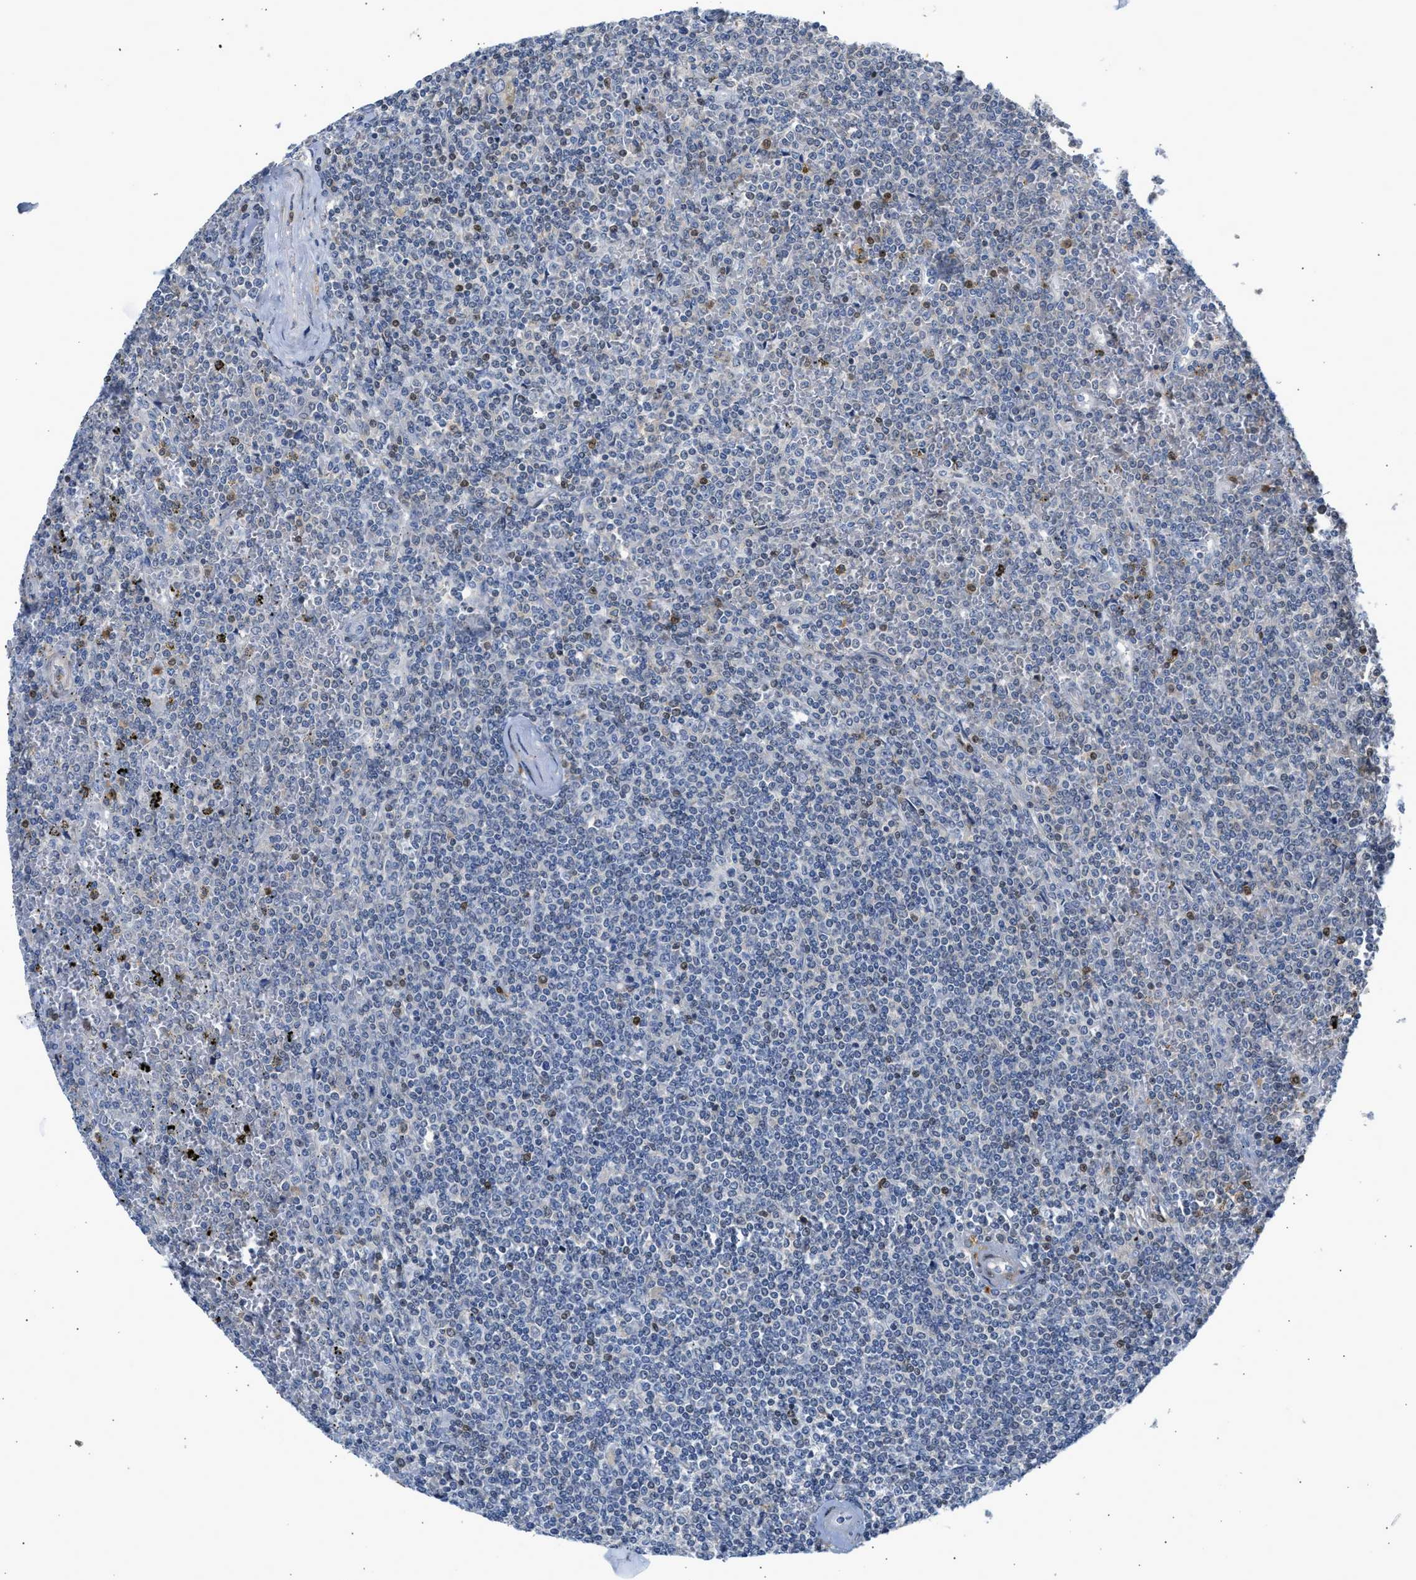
{"staining": {"intensity": "negative", "quantity": "none", "location": "none"}, "tissue": "lymphoma", "cell_type": "Tumor cells", "image_type": "cancer", "snomed": [{"axis": "morphology", "description": "Malignant lymphoma, non-Hodgkin's type, Low grade"}, {"axis": "topography", "description": "Spleen"}], "caption": "Lymphoma was stained to show a protein in brown. There is no significant staining in tumor cells.", "gene": "SLIT2", "patient": {"sex": "female", "age": 19}}